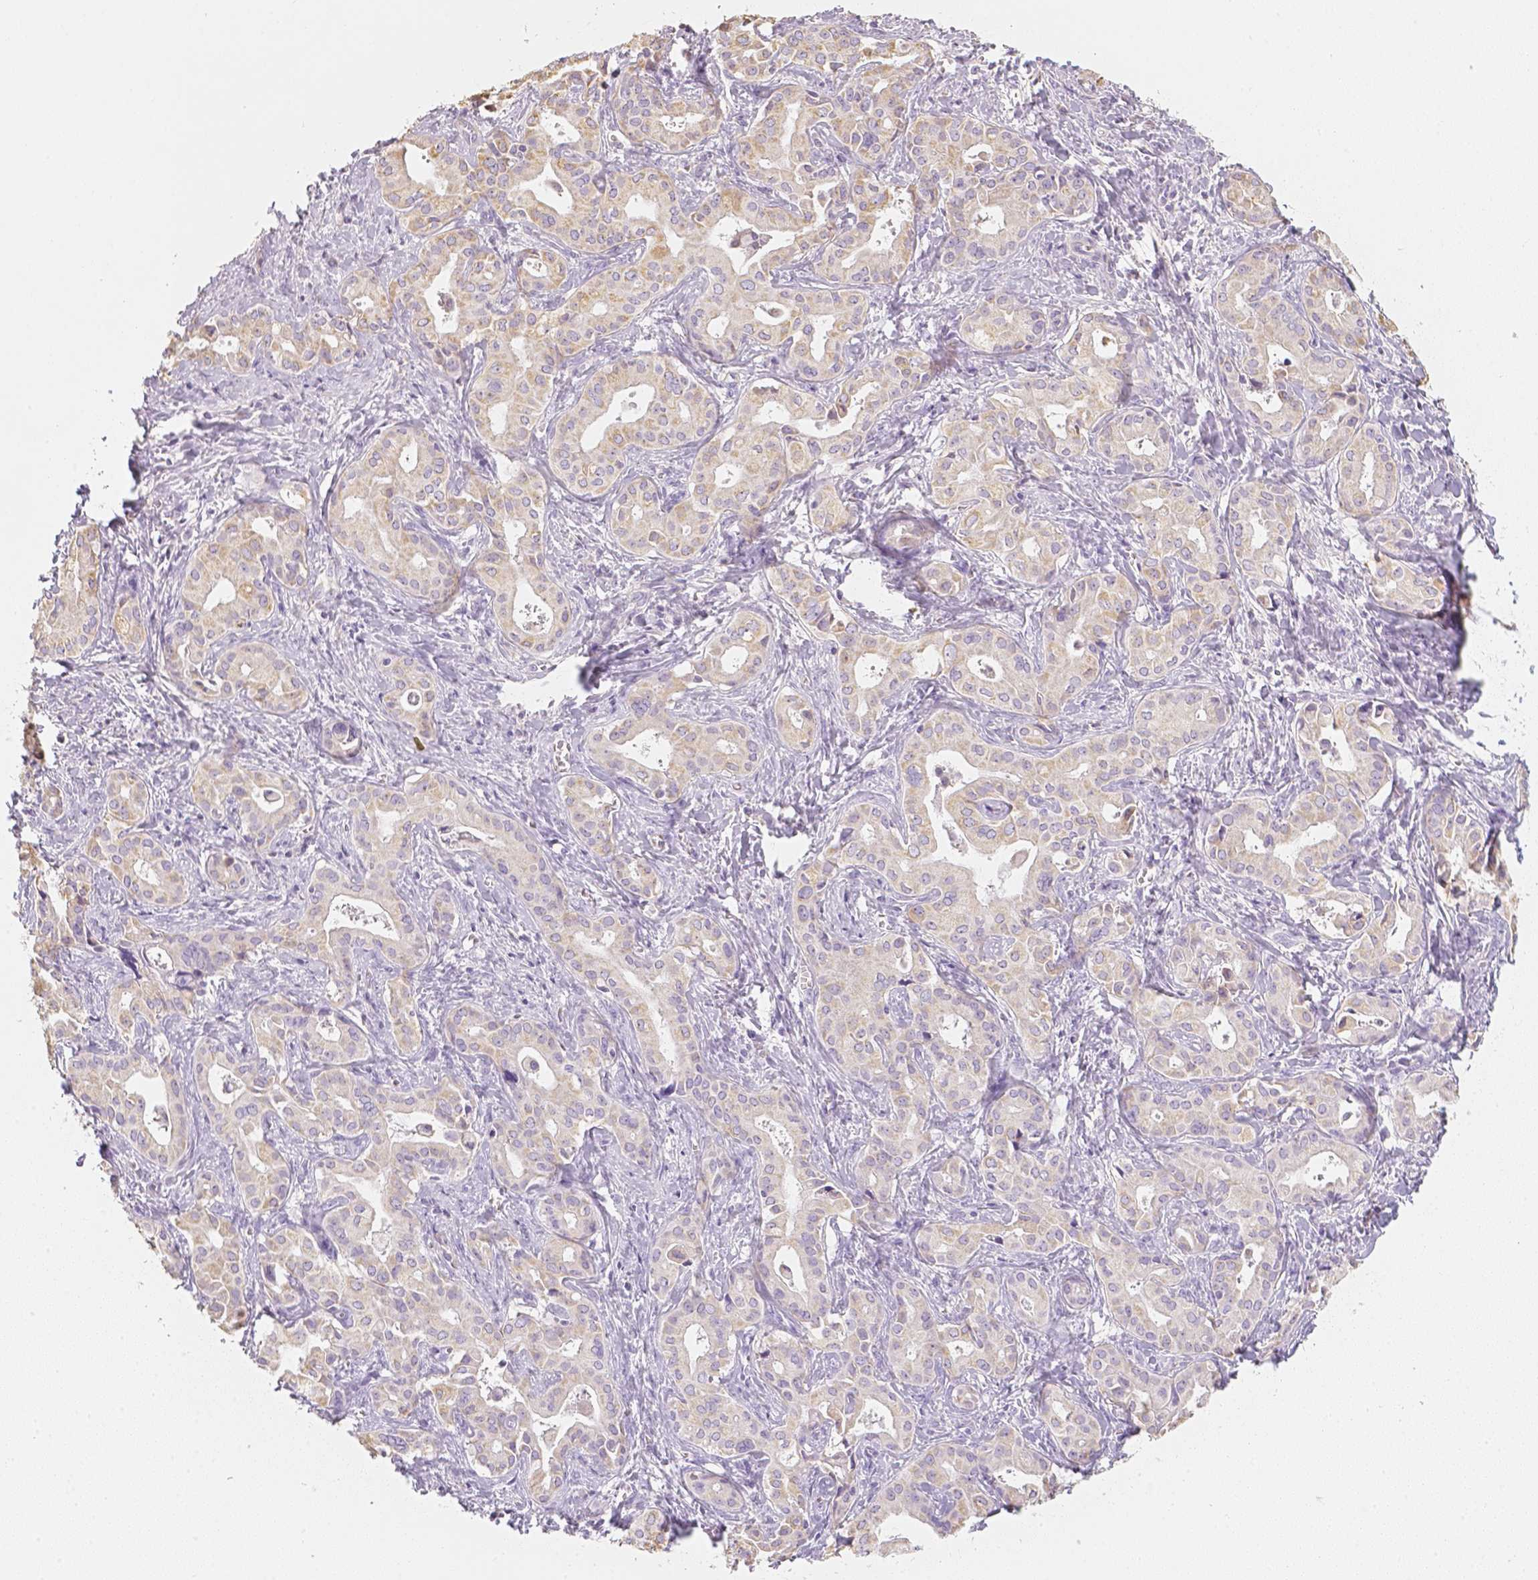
{"staining": {"intensity": "weak", "quantity": "<25%", "location": "cytoplasmic/membranous"}, "tissue": "liver cancer", "cell_type": "Tumor cells", "image_type": "cancer", "snomed": [{"axis": "morphology", "description": "Cholangiocarcinoma"}, {"axis": "topography", "description": "Liver"}], "caption": "Cholangiocarcinoma (liver) was stained to show a protein in brown. There is no significant positivity in tumor cells.", "gene": "NVL", "patient": {"sex": "female", "age": 65}}